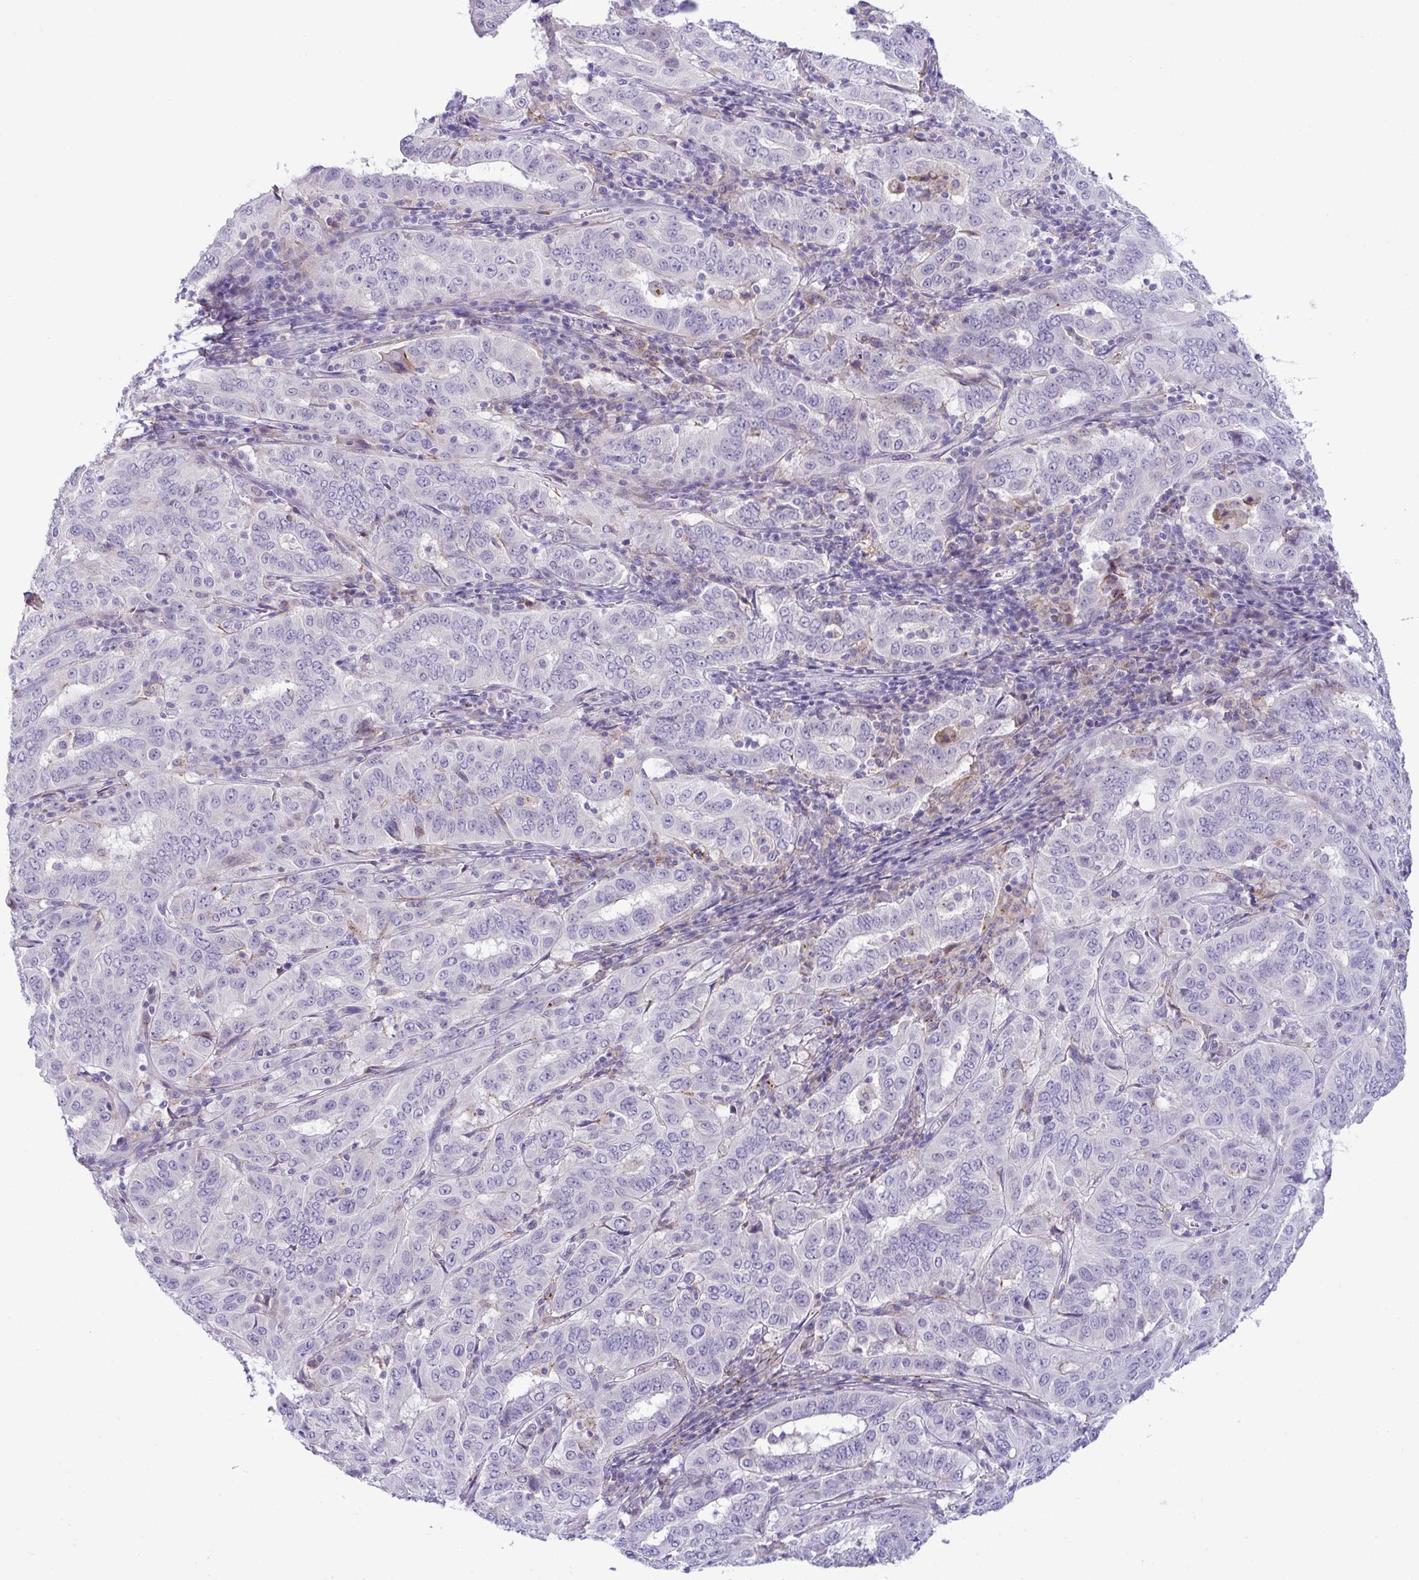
{"staining": {"intensity": "negative", "quantity": "none", "location": "none"}, "tissue": "pancreatic cancer", "cell_type": "Tumor cells", "image_type": "cancer", "snomed": [{"axis": "morphology", "description": "Adenocarcinoma, NOS"}, {"axis": "topography", "description": "Pancreas"}], "caption": "Pancreatic cancer (adenocarcinoma) stained for a protein using immunohistochemistry reveals no expression tumor cells.", "gene": "RGPD5", "patient": {"sex": "male", "age": 63}}